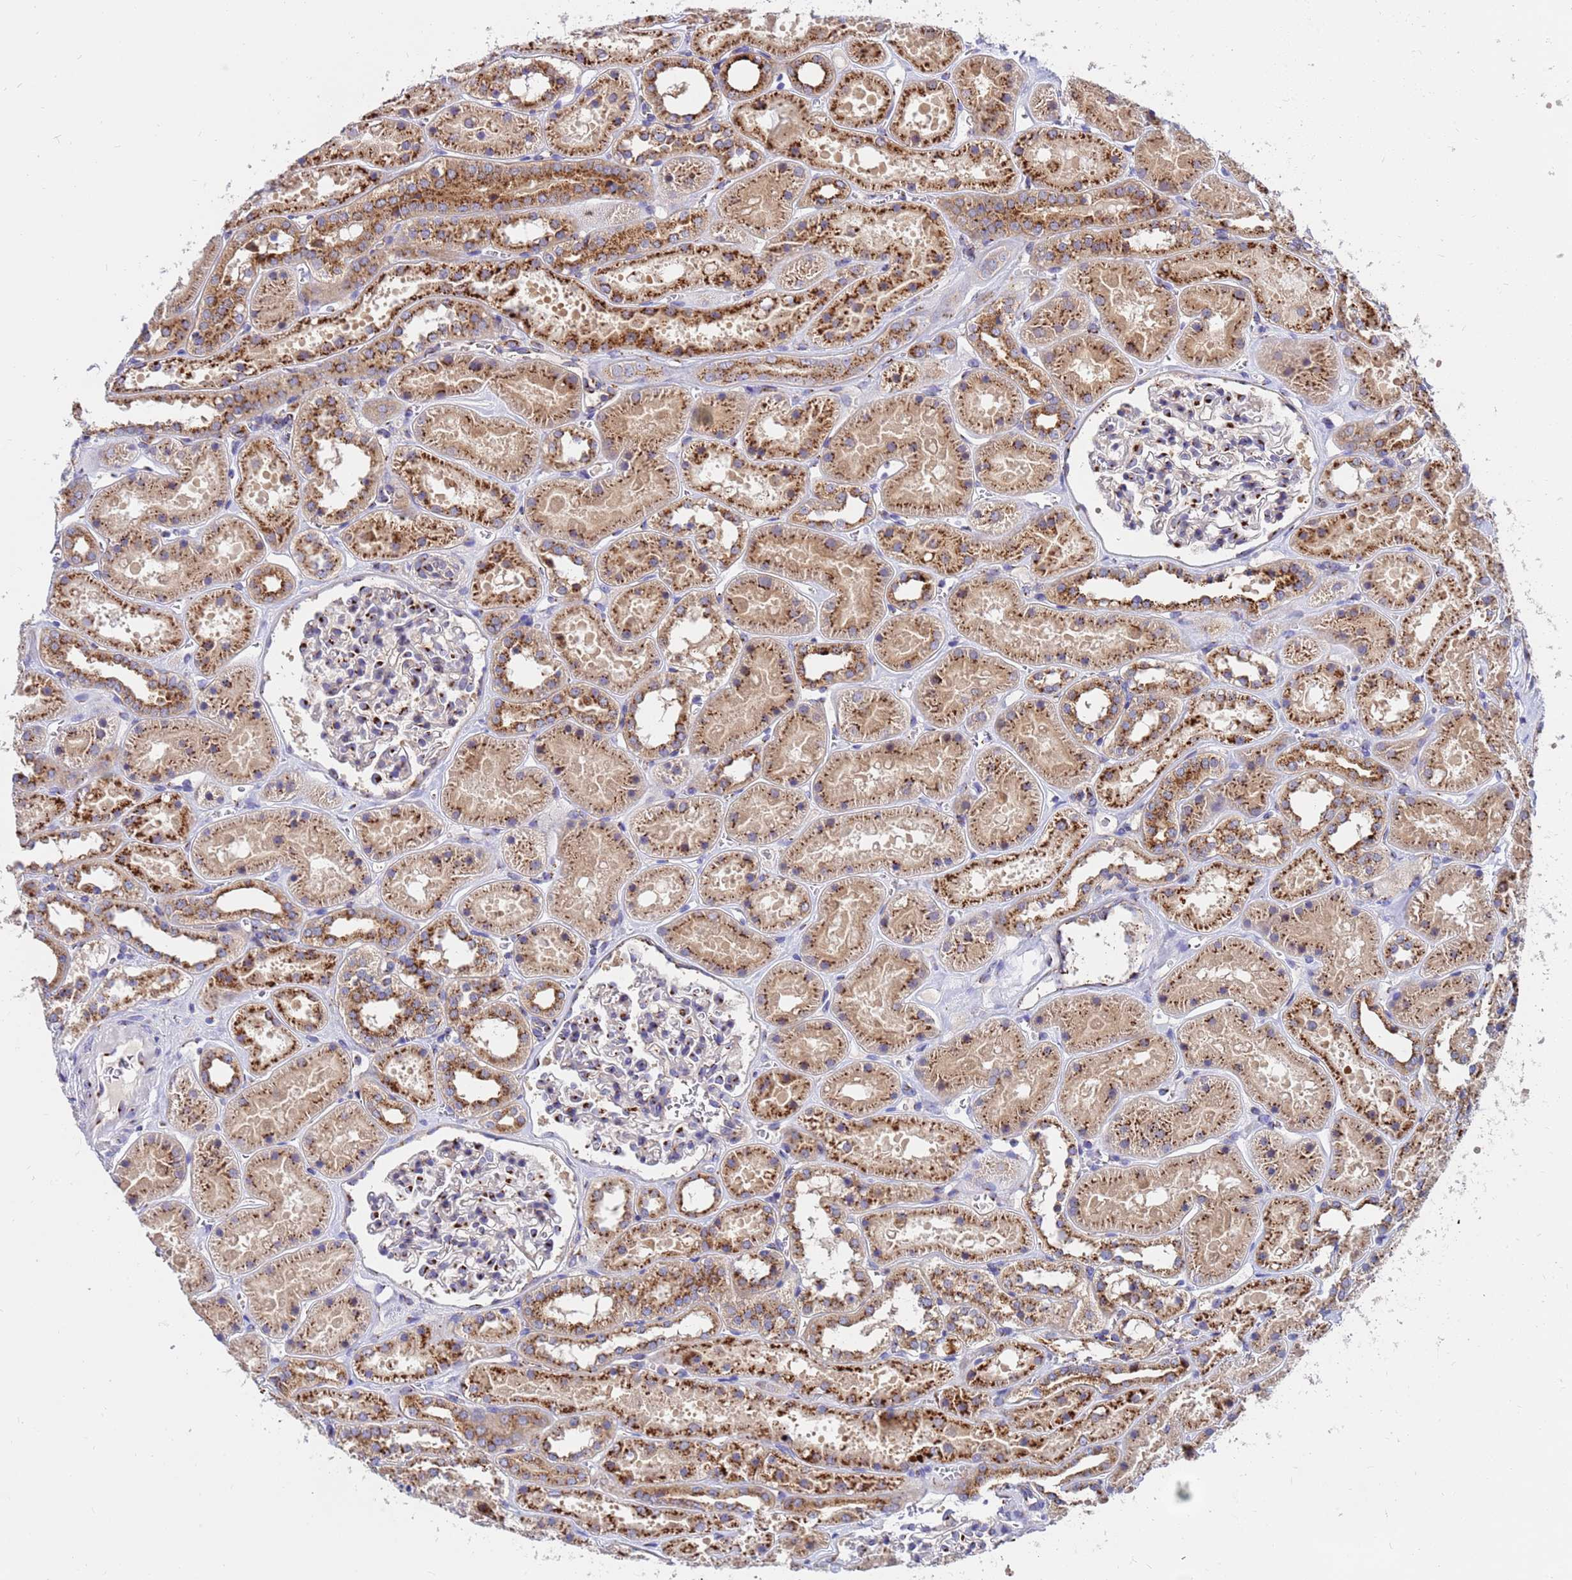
{"staining": {"intensity": "strong", "quantity": "25%-75%", "location": "cytoplasmic/membranous"}, "tissue": "kidney", "cell_type": "Cells in glomeruli", "image_type": "normal", "snomed": [{"axis": "morphology", "description": "Normal tissue, NOS"}, {"axis": "topography", "description": "Kidney"}], "caption": "Immunohistochemical staining of normal kidney reveals strong cytoplasmic/membranous protein positivity in about 25%-75% of cells in glomeruli. The staining was performed using DAB (3,3'-diaminobenzidine) to visualize the protein expression in brown, while the nuclei were stained in blue with hematoxylin (Magnification: 20x).", "gene": "HPS3", "patient": {"sex": "female", "age": 41}}